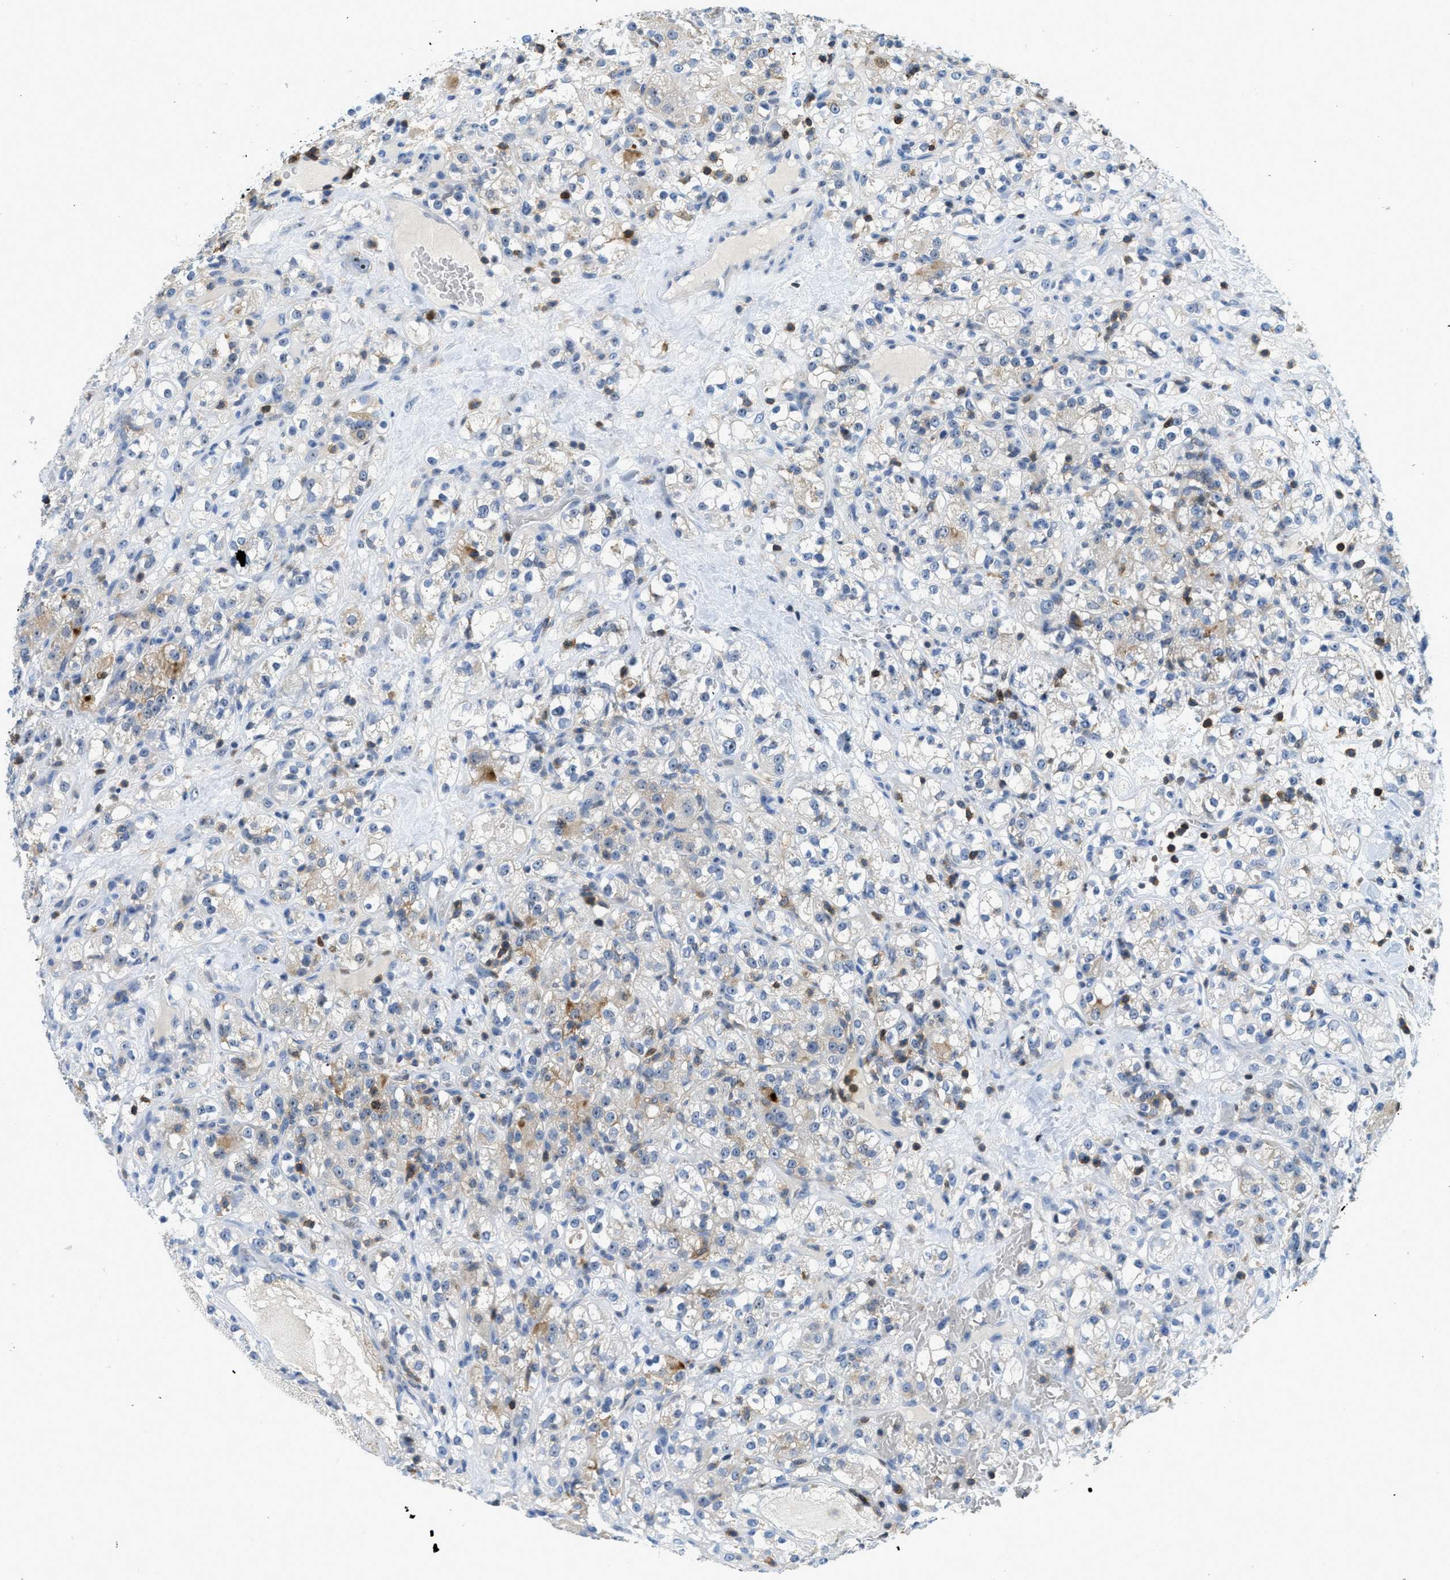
{"staining": {"intensity": "weak", "quantity": "<25%", "location": "cytoplasmic/membranous"}, "tissue": "renal cancer", "cell_type": "Tumor cells", "image_type": "cancer", "snomed": [{"axis": "morphology", "description": "Normal tissue, NOS"}, {"axis": "morphology", "description": "Adenocarcinoma, NOS"}, {"axis": "topography", "description": "Kidney"}], "caption": "Protein analysis of renal adenocarcinoma reveals no significant expression in tumor cells. (DAB immunohistochemistry (IHC) visualized using brightfield microscopy, high magnification).", "gene": "FAM151A", "patient": {"sex": "male", "age": 61}}